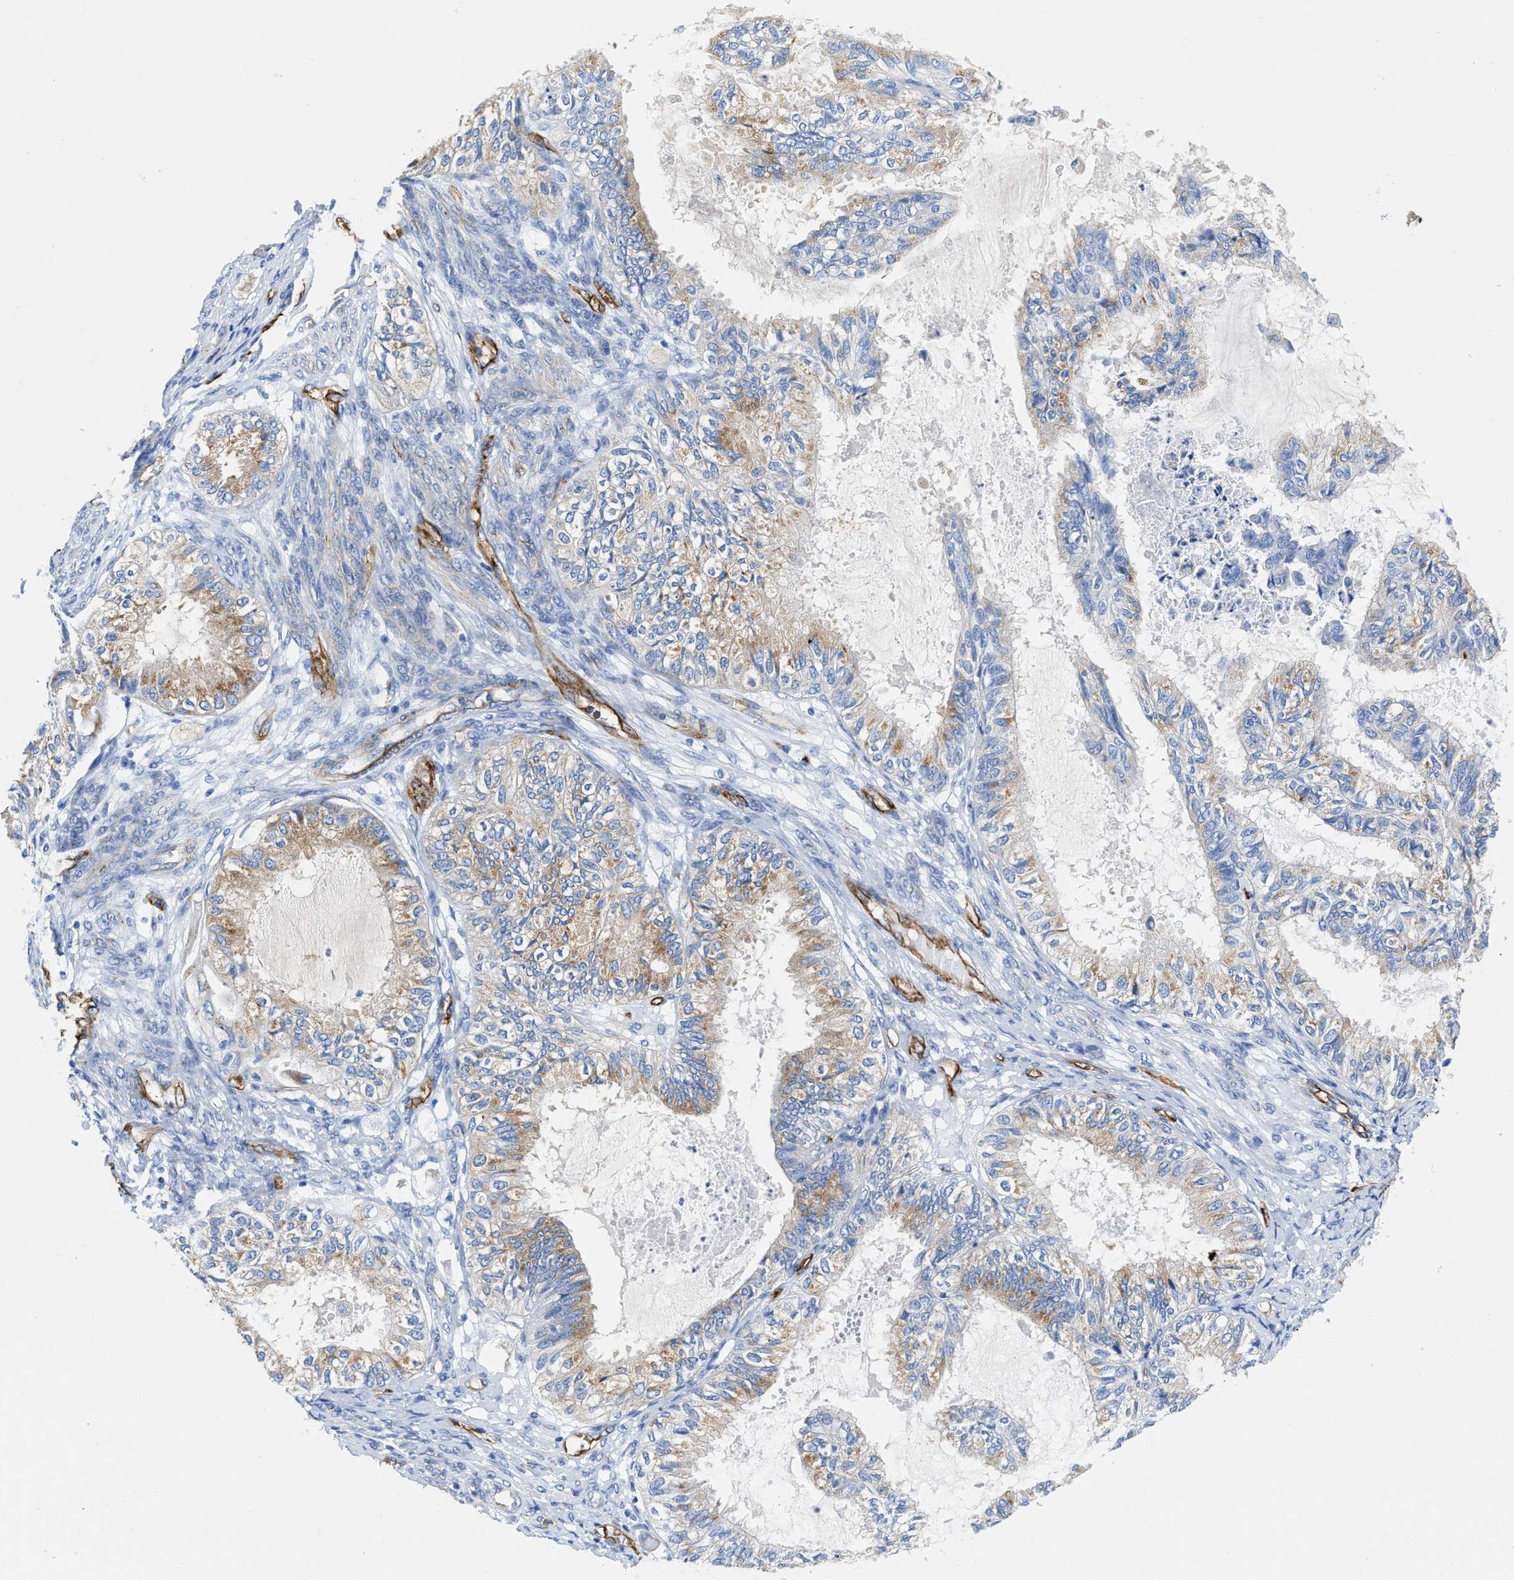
{"staining": {"intensity": "moderate", "quantity": "25%-75%", "location": "cytoplasmic/membranous"}, "tissue": "cervical cancer", "cell_type": "Tumor cells", "image_type": "cancer", "snomed": [{"axis": "morphology", "description": "Normal tissue, NOS"}, {"axis": "morphology", "description": "Adenocarcinoma, NOS"}, {"axis": "topography", "description": "Cervix"}, {"axis": "topography", "description": "Endometrium"}], "caption": "IHC histopathology image of neoplastic tissue: cervical cancer stained using immunohistochemistry shows medium levels of moderate protein expression localized specifically in the cytoplasmic/membranous of tumor cells, appearing as a cytoplasmic/membranous brown color.", "gene": "TVP23B", "patient": {"sex": "female", "age": 86}}